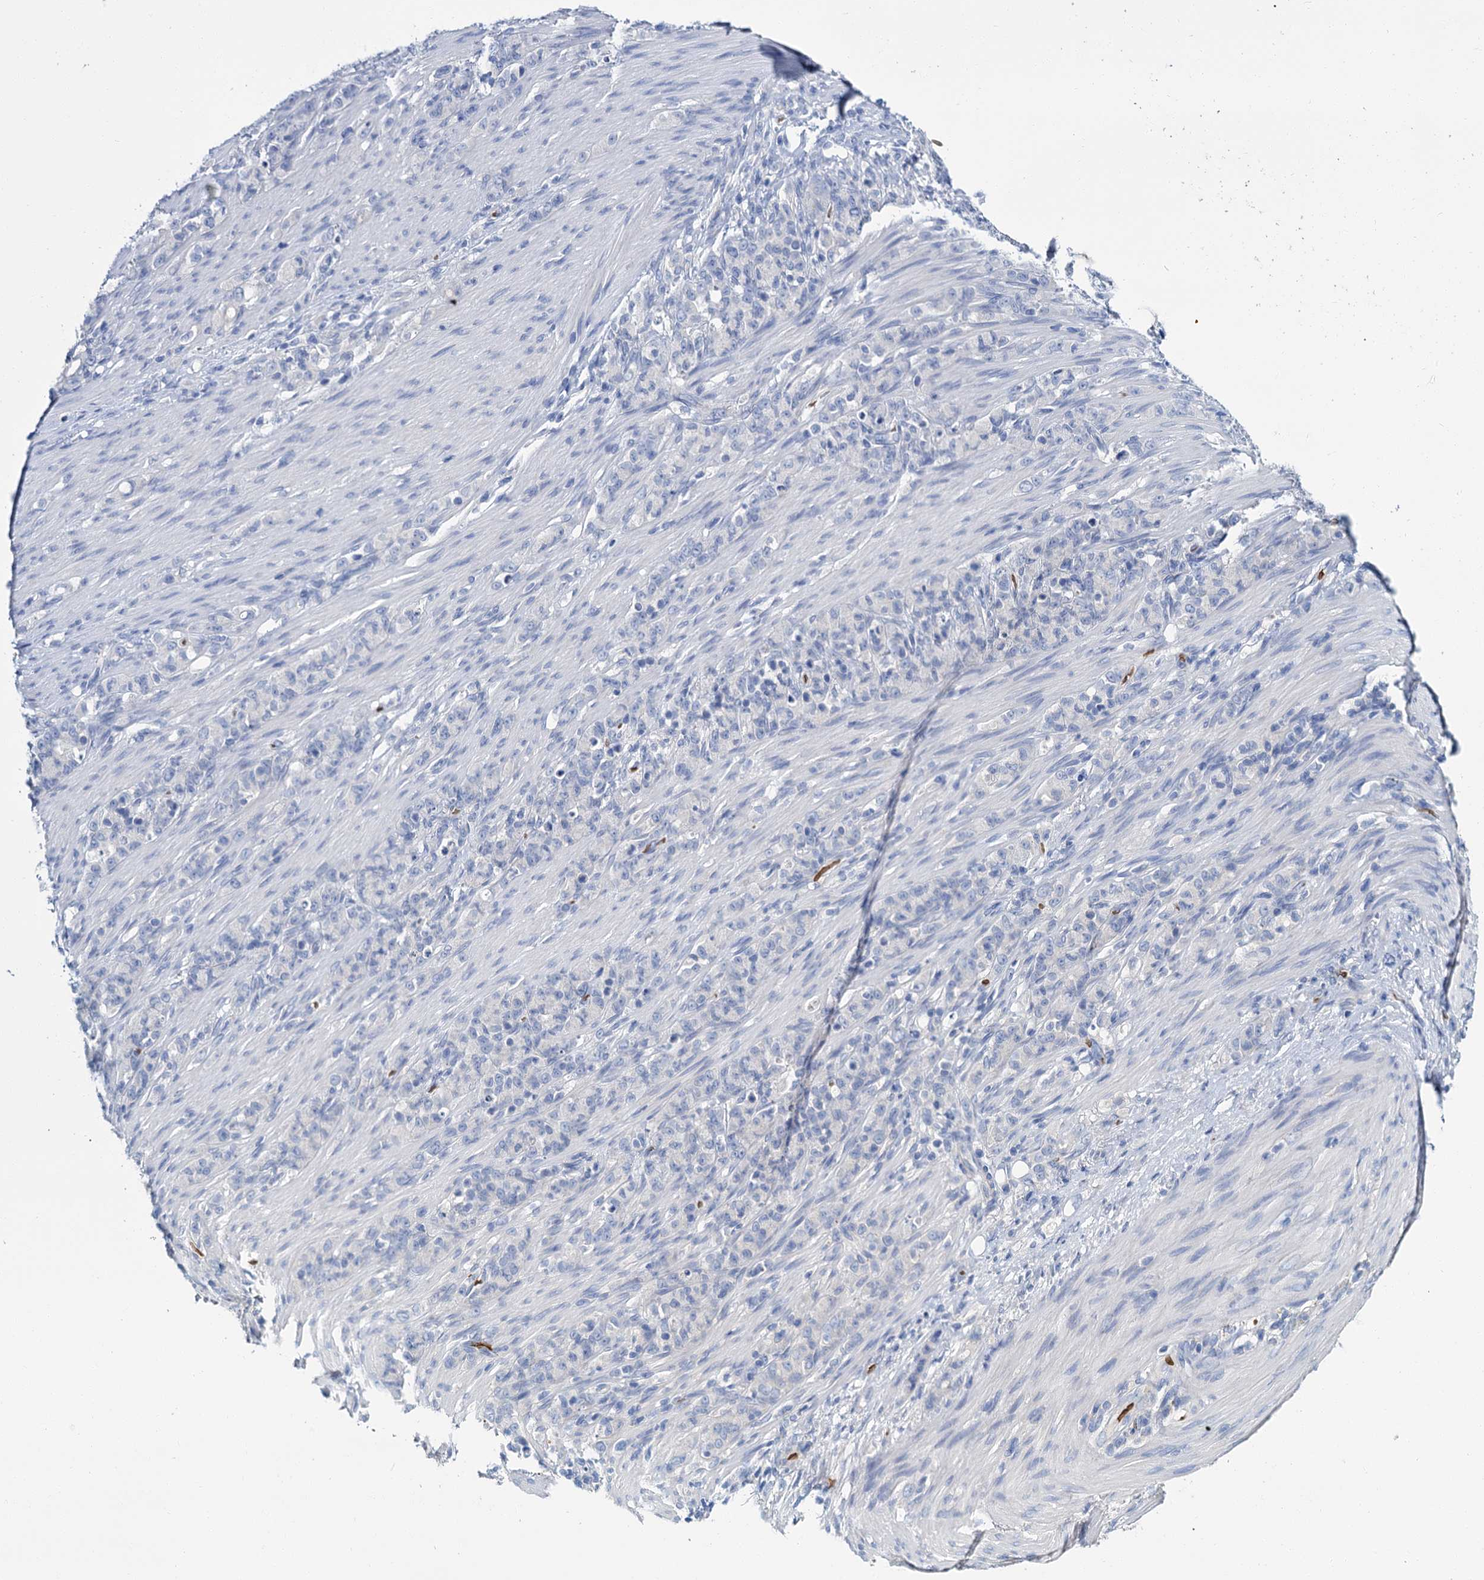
{"staining": {"intensity": "negative", "quantity": "none", "location": "none"}, "tissue": "stomach cancer", "cell_type": "Tumor cells", "image_type": "cancer", "snomed": [{"axis": "morphology", "description": "Adenocarcinoma, NOS"}, {"axis": "topography", "description": "Stomach"}], "caption": "Photomicrograph shows no protein expression in tumor cells of stomach cancer tissue.", "gene": "ATG2A", "patient": {"sex": "female", "age": 79}}